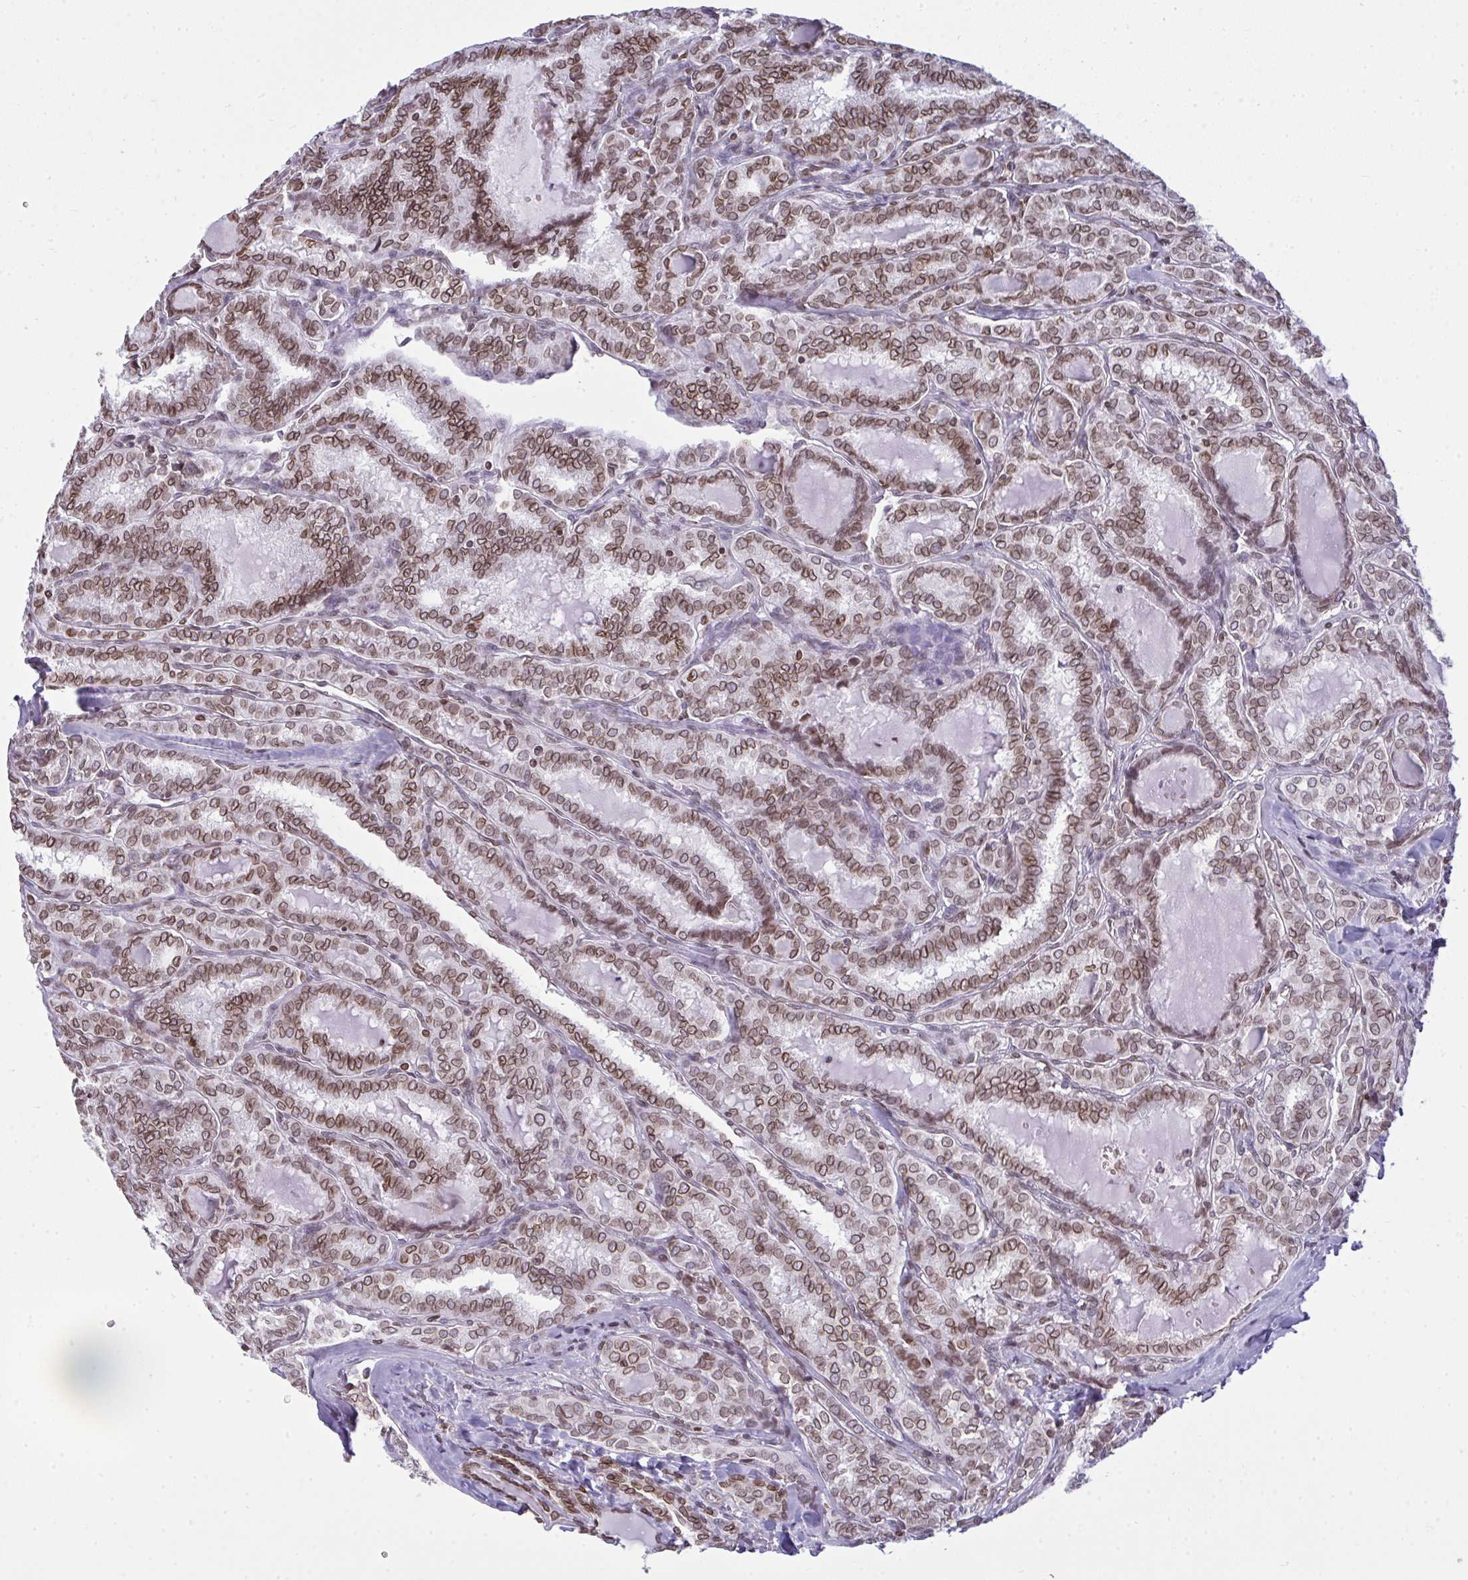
{"staining": {"intensity": "moderate", "quantity": ">75%", "location": "cytoplasmic/membranous,nuclear"}, "tissue": "thyroid cancer", "cell_type": "Tumor cells", "image_type": "cancer", "snomed": [{"axis": "morphology", "description": "Papillary adenocarcinoma, NOS"}, {"axis": "topography", "description": "Thyroid gland"}], "caption": "This is an image of immunohistochemistry staining of thyroid cancer (papillary adenocarcinoma), which shows moderate positivity in the cytoplasmic/membranous and nuclear of tumor cells.", "gene": "LMNB2", "patient": {"sex": "female", "age": 30}}